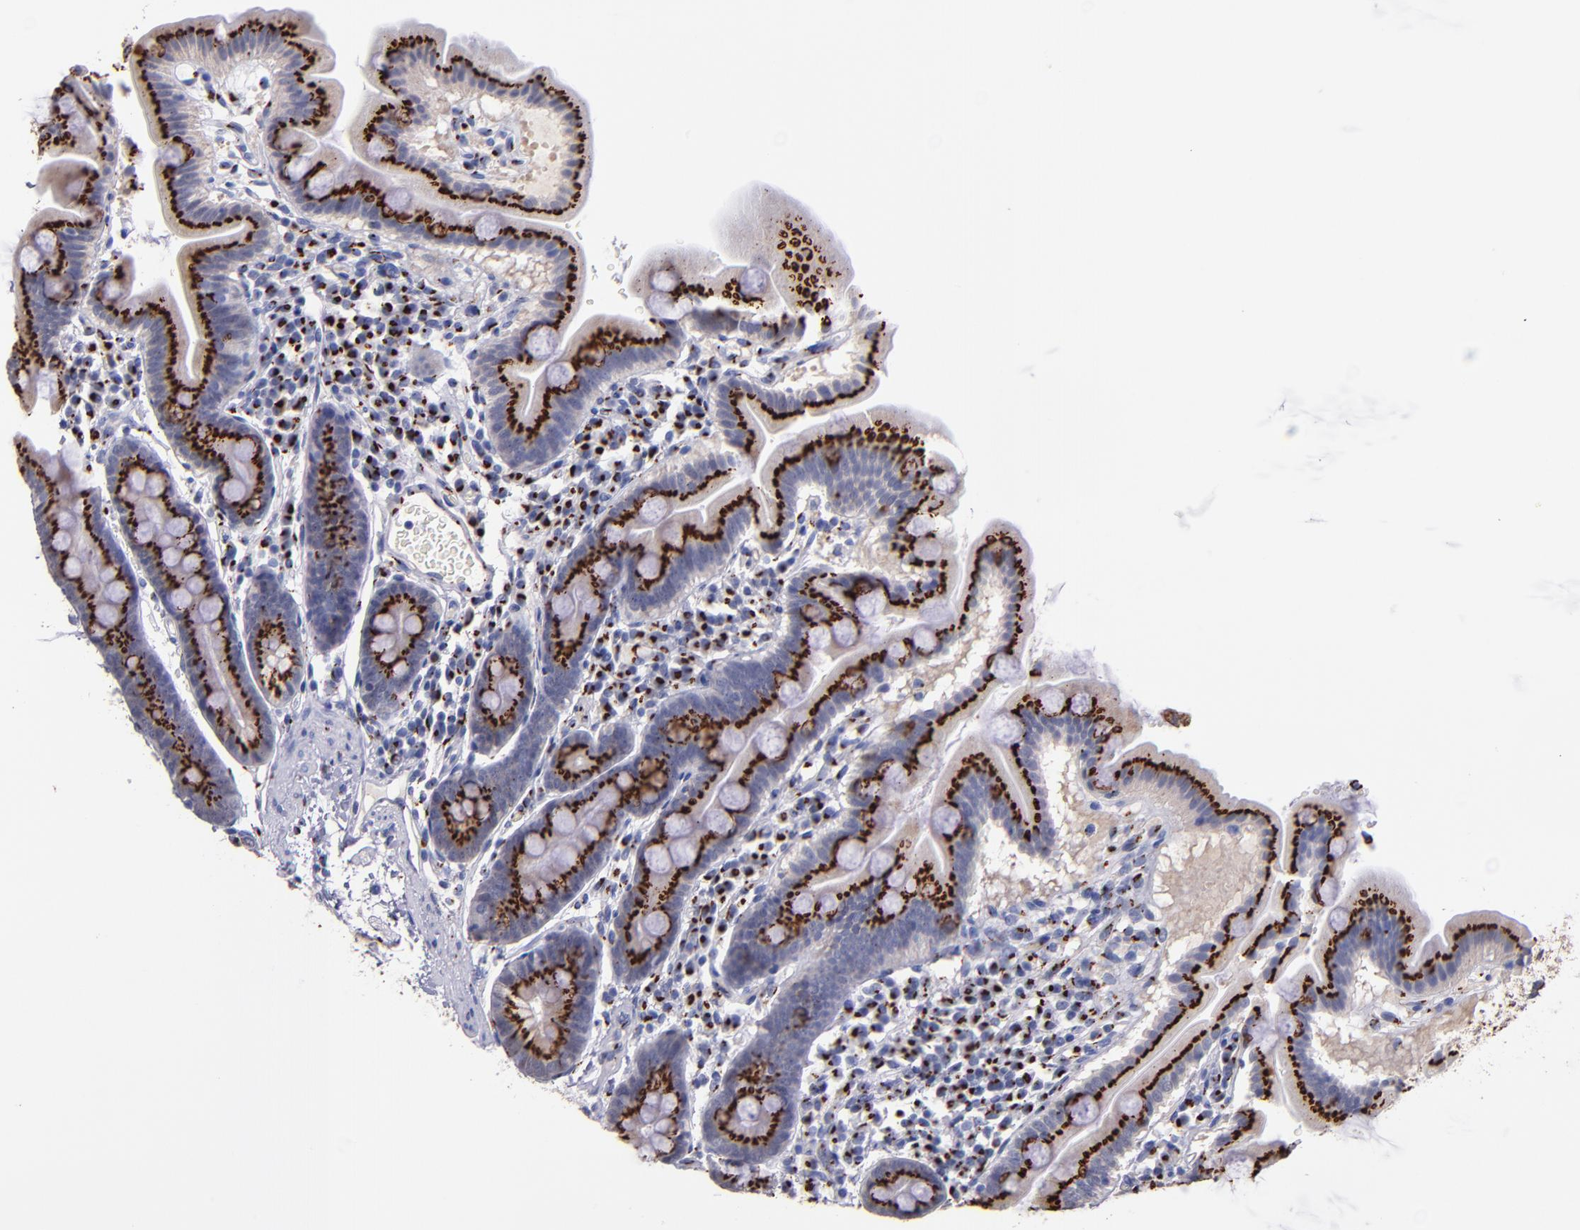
{"staining": {"intensity": "strong", "quantity": ">75%", "location": "cytoplasmic/membranous"}, "tissue": "duodenum", "cell_type": "Glandular cells", "image_type": "normal", "snomed": [{"axis": "morphology", "description": "Normal tissue, NOS"}, {"axis": "topography", "description": "Duodenum"}], "caption": "A high-resolution image shows immunohistochemistry staining of benign duodenum, which demonstrates strong cytoplasmic/membranous positivity in about >75% of glandular cells. (DAB IHC with brightfield microscopy, high magnification).", "gene": "GOLIM4", "patient": {"sex": "male", "age": 50}}